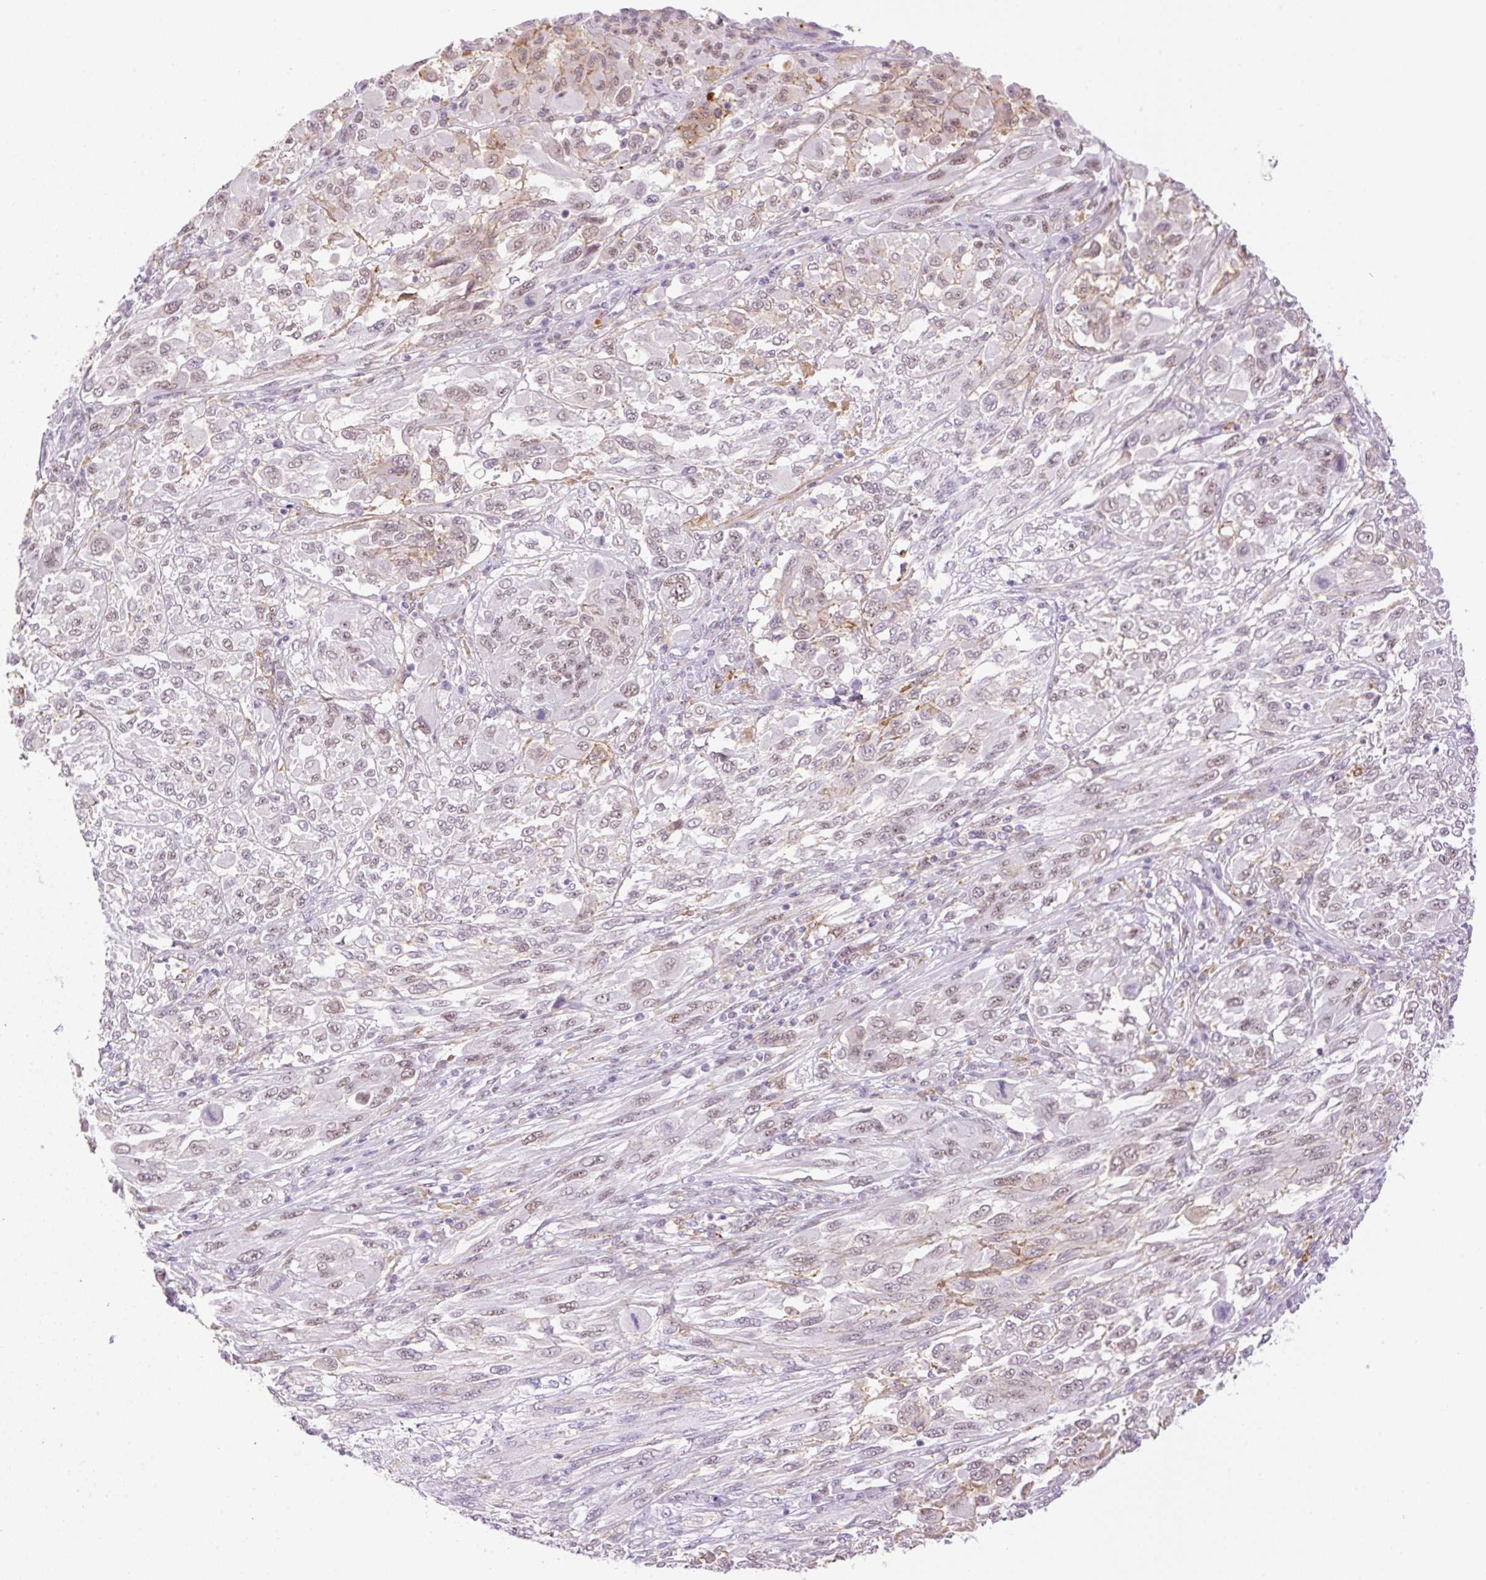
{"staining": {"intensity": "weak", "quantity": ">75%", "location": "nuclear"}, "tissue": "melanoma", "cell_type": "Tumor cells", "image_type": "cancer", "snomed": [{"axis": "morphology", "description": "Malignant melanoma, NOS"}, {"axis": "topography", "description": "Skin"}], "caption": "About >75% of tumor cells in human malignant melanoma reveal weak nuclear protein positivity as visualized by brown immunohistochemical staining.", "gene": "PALM3", "patient": {"sex": "female", "age": 91}}